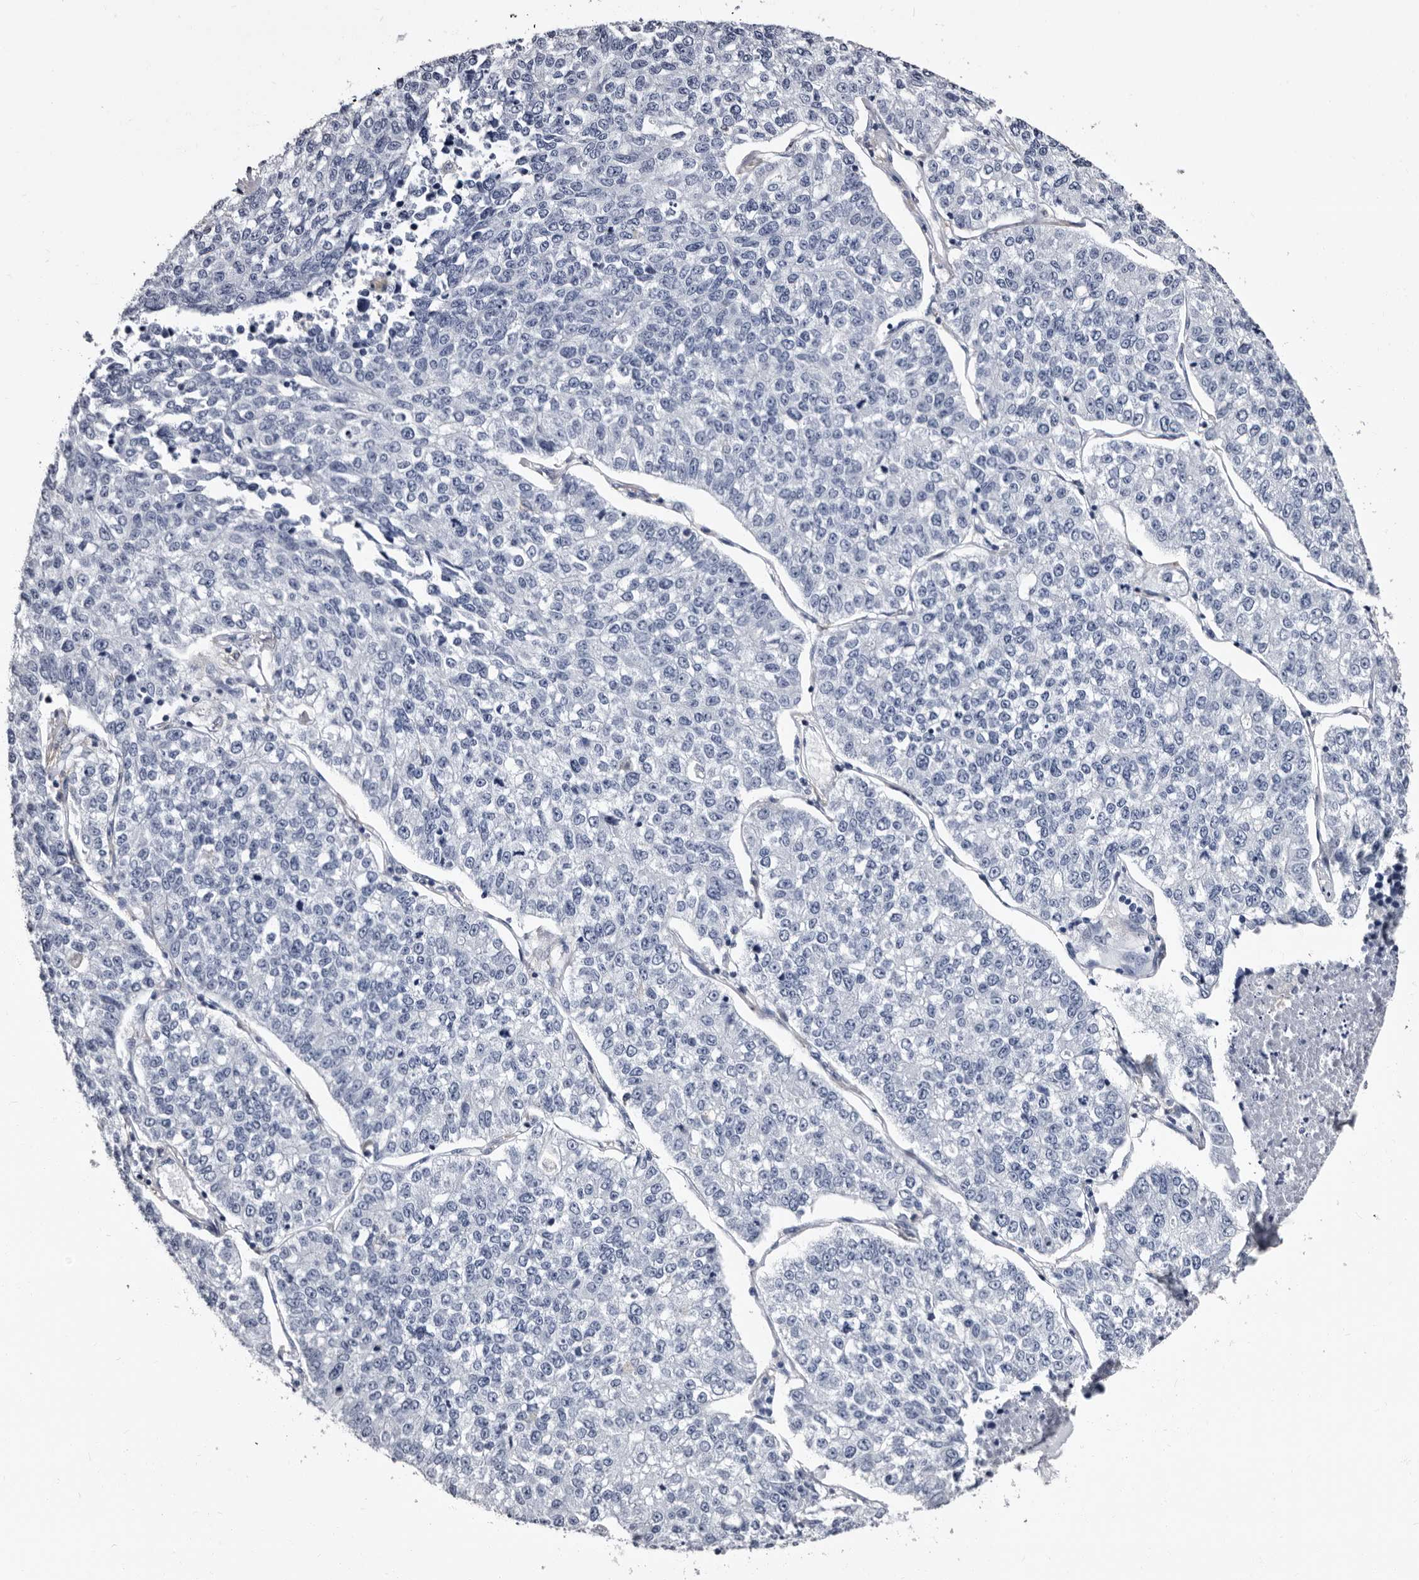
{"staining": {"intensity": "negative", "quantity": "none", "location": "none"}, "tissue": "lung cancer", "cell_type": "Tumor cells", "image_type": "cancer", "snomed": [{"axis": "morphology", "description": "Adenocarcinoma, NOS"}, {"axis": "topography", "description": "Lung"}], "caption": "DAB immunohistochemical staining of lung cancer (adenocarcinoma) demonstrates no significant expression in tumor cells.", "gene": "EPB41L3", "patient": {"sex": "male", "age": 49}}